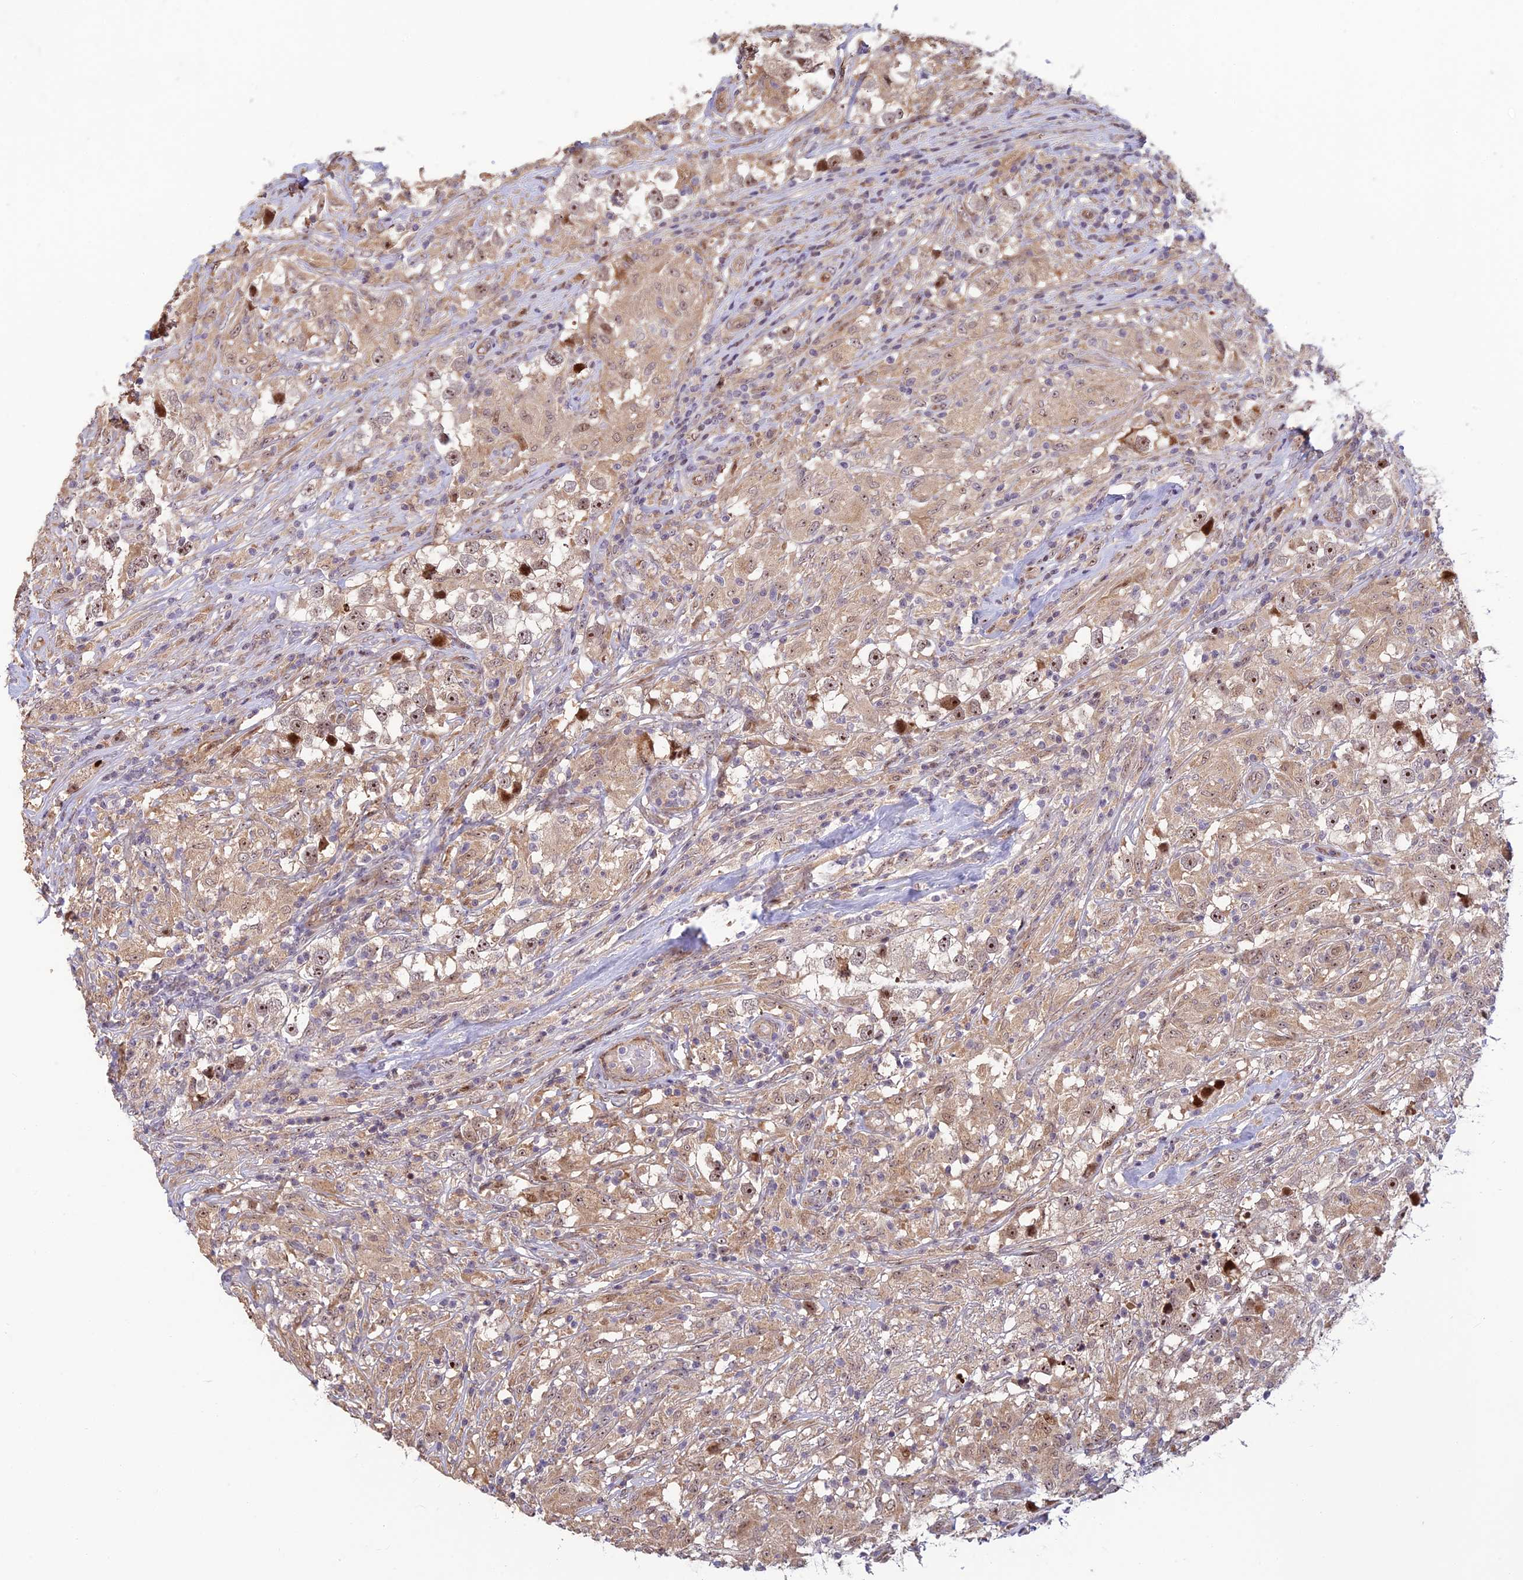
{"staining": {"intensity": "weak", "quantity": ">75%", "location": "cytoplasmic/membranous,nuclear"}, "tissue": "testis cancer", "cell_type": "Tumor cells", "image_type": "cancer", "snomed": [{"axis": "morphology", "description": "Seminoma, NOS"}, {"axis": "topography", "description": "Testis"}], "caption": "Immunohistochemical staining of testis seminoma reveals weak cytoplasmic/membranous and nuclear protein staining in about >75% of tumor cells.", "gene": "UFSP2", "patient": {"sex": "male", "age": 46}}